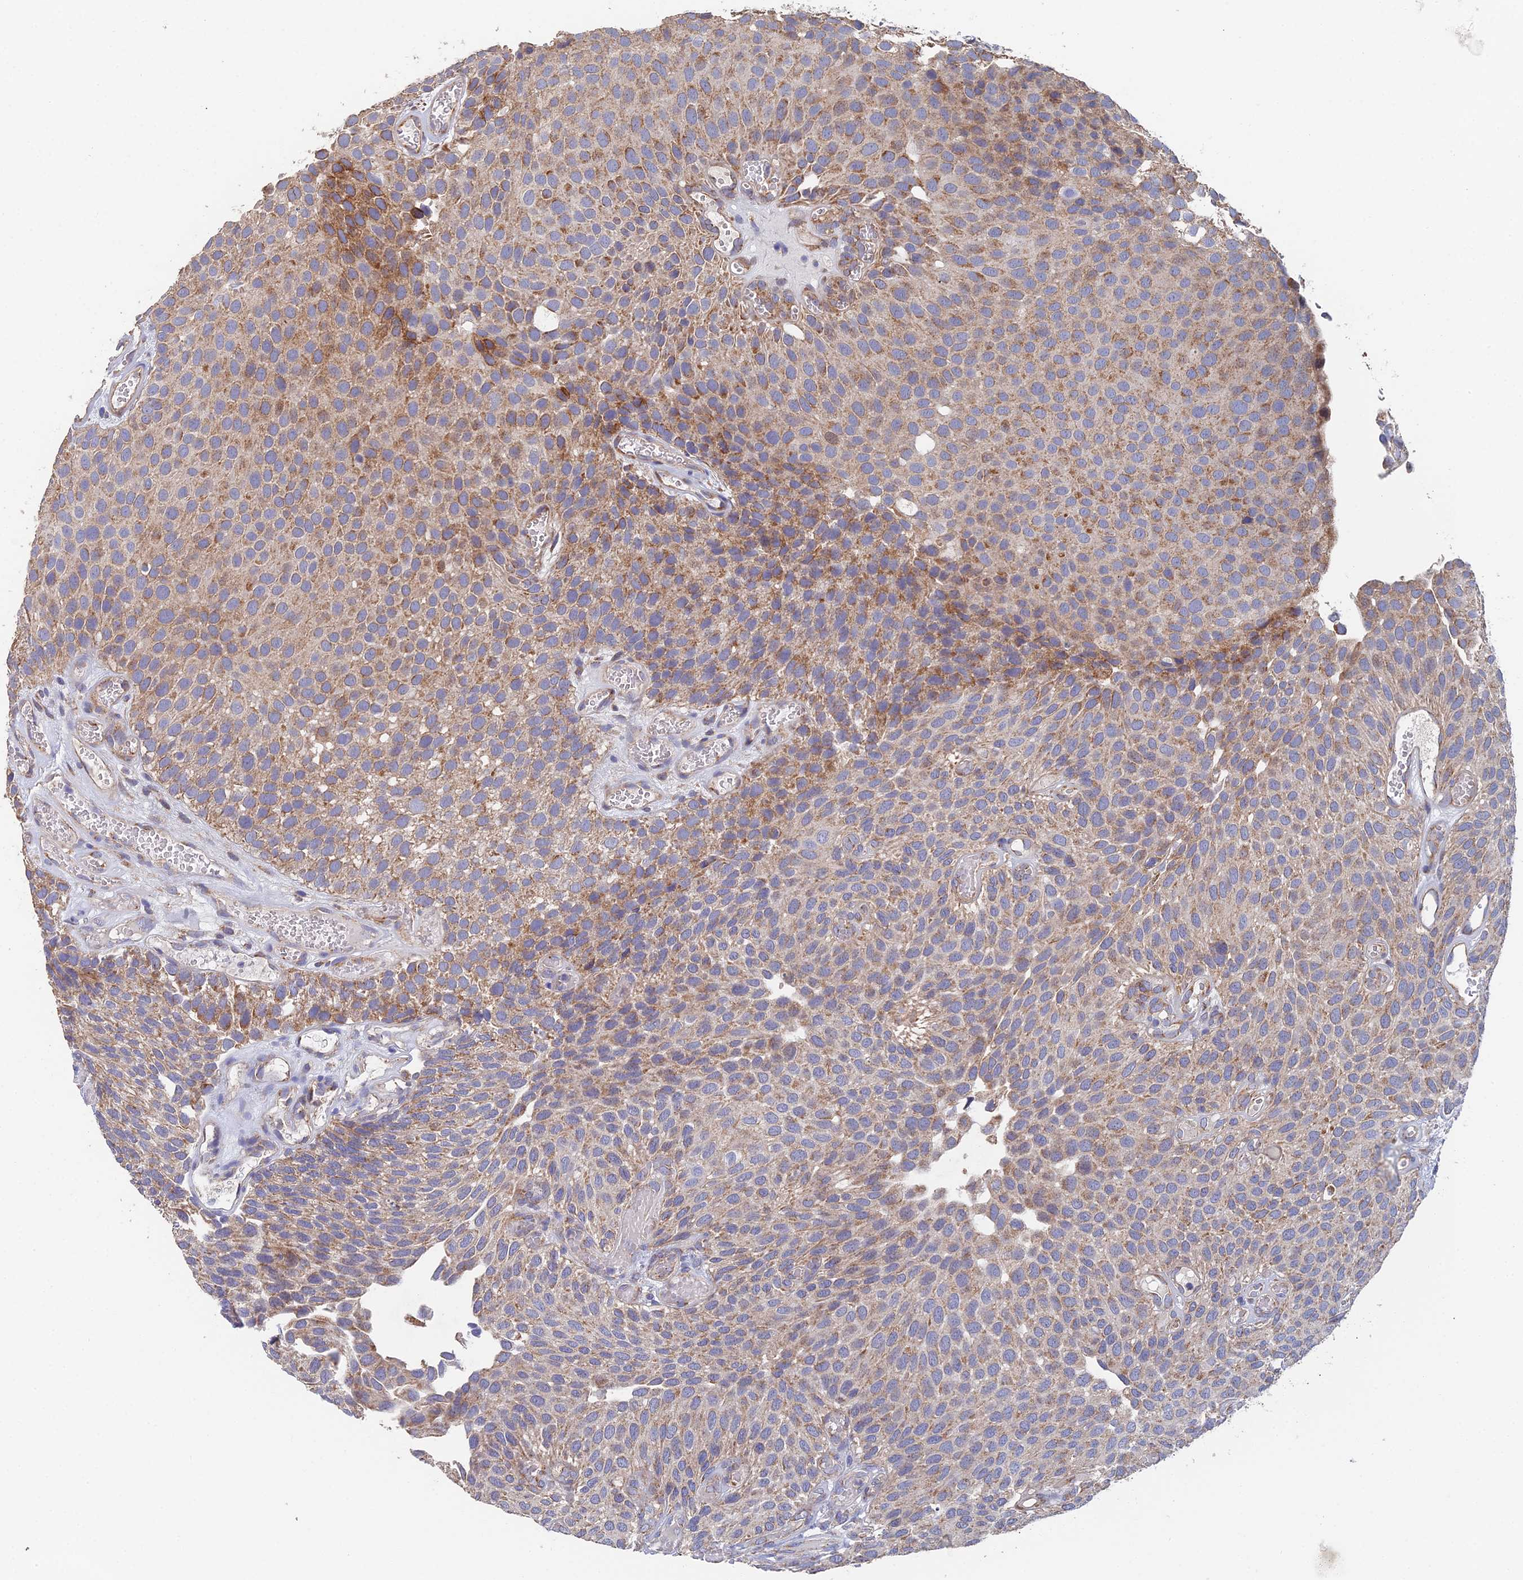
{"staining": {"intensity": "moderate", "quantity": "25%-75%", "location": "cytoplasmic/membranous"}, "tissue": "urothelial cancer", "cell_type": "Tumor cells", "image_type": "cancer", "snomed": [{"axis": "morphology", "description": "Urothelial carcinoma, Low grade"}, {"axis": "topography", "description": "Urinary bladder"}], "caption": "A micrograph of urothelial cancer stained for a protein shows moderate cytoplasmic/membranous brown staining in tumor cells.", "gene": "ECSIT", "patient": {"sex": "male", "age": 89}}